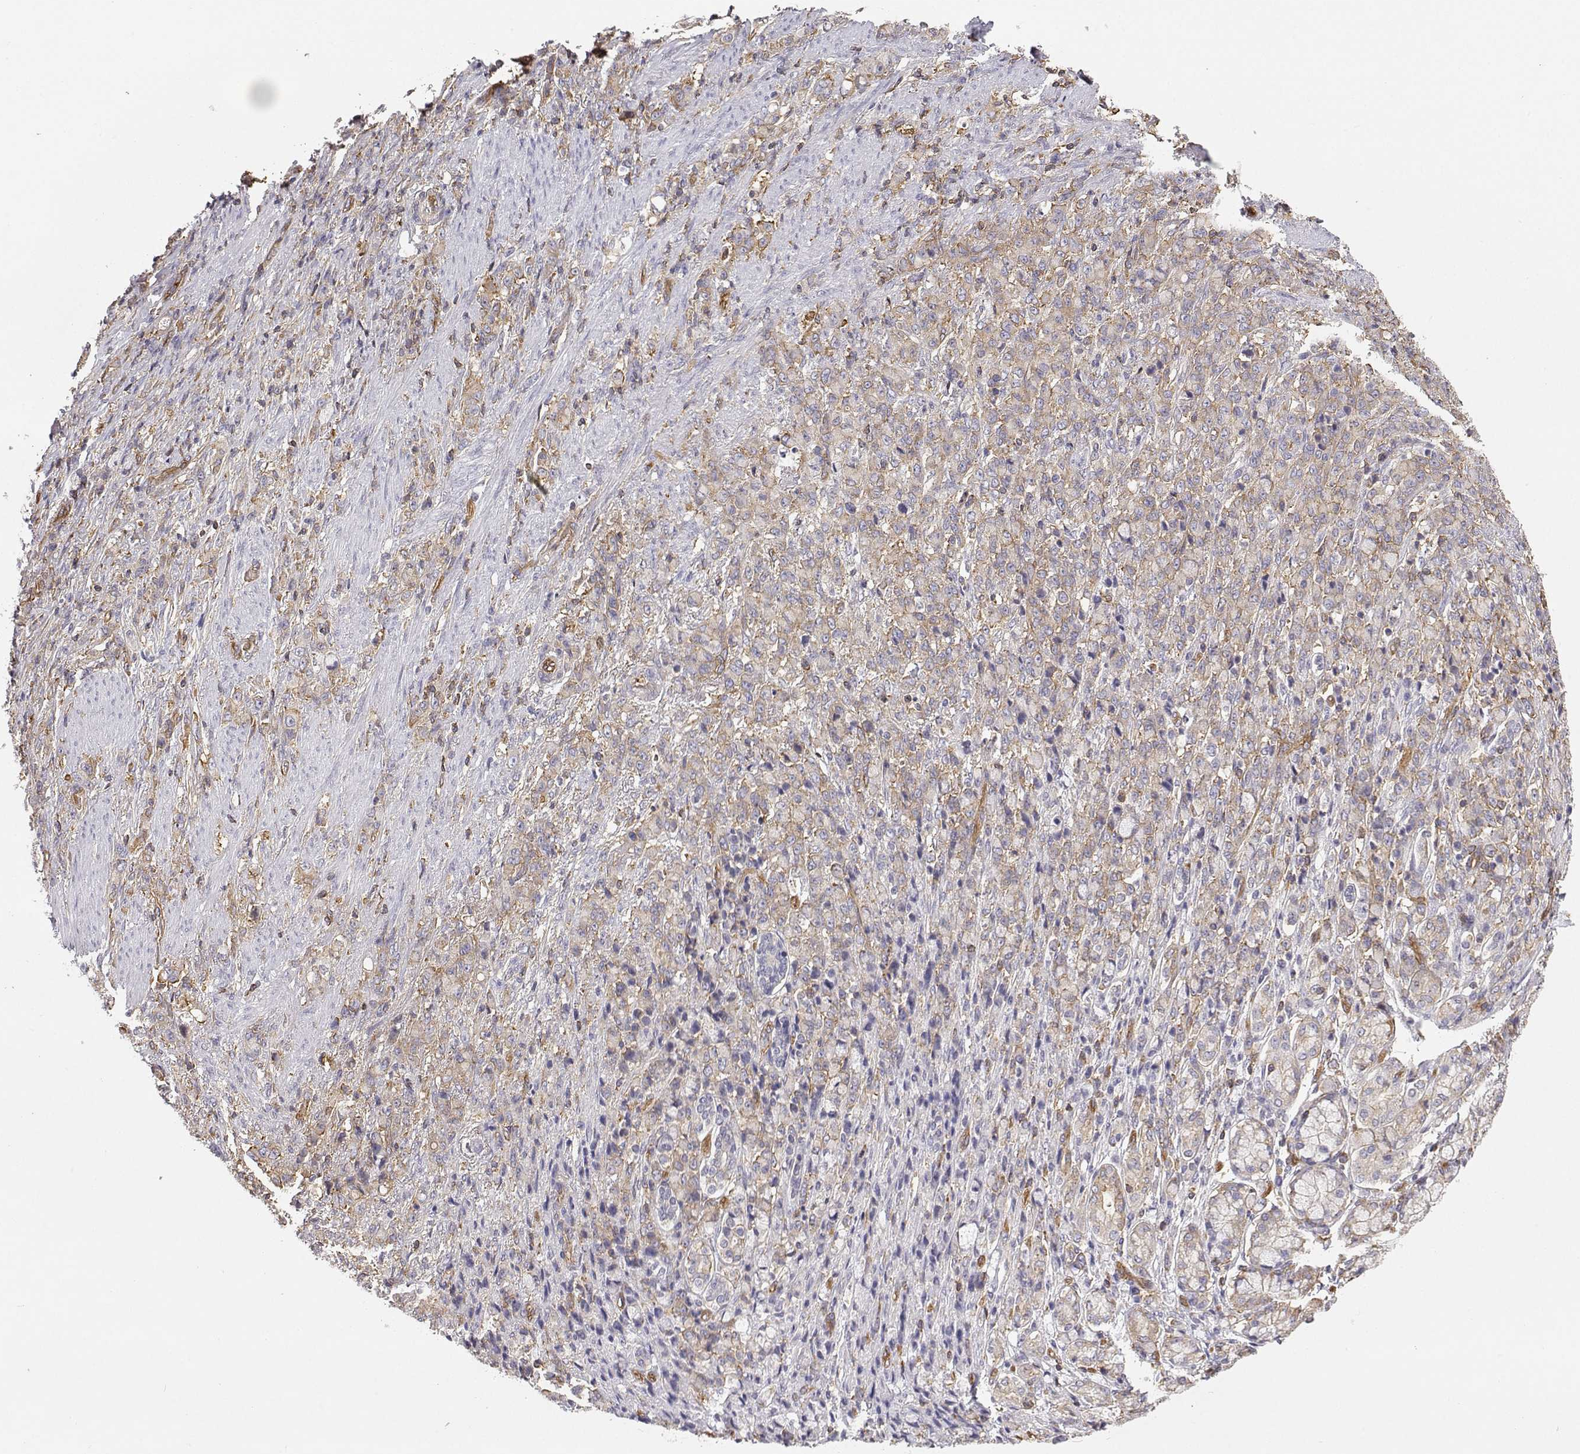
{"staining": {"intensity": "weak", "quantity": "<25%", "location": "cytoplasmic/membranous"}, "tissue": "stomach cancer", "cell_type": "Tumor cells", "image_type": "cancer", "snomed": [{"axis": "morphology", "description": "Adenocarcinoma, NOS"}, {"axis": "topography", "description": "Stomach"}], "caption": "Tumor cells show no significant protein staining in adenocarcinoma (stomach). (DAB immunohistochemistry with hematoxylin counter stain).", "gene": "MYH9", "patient": {"sex": "female", "age": 79}}